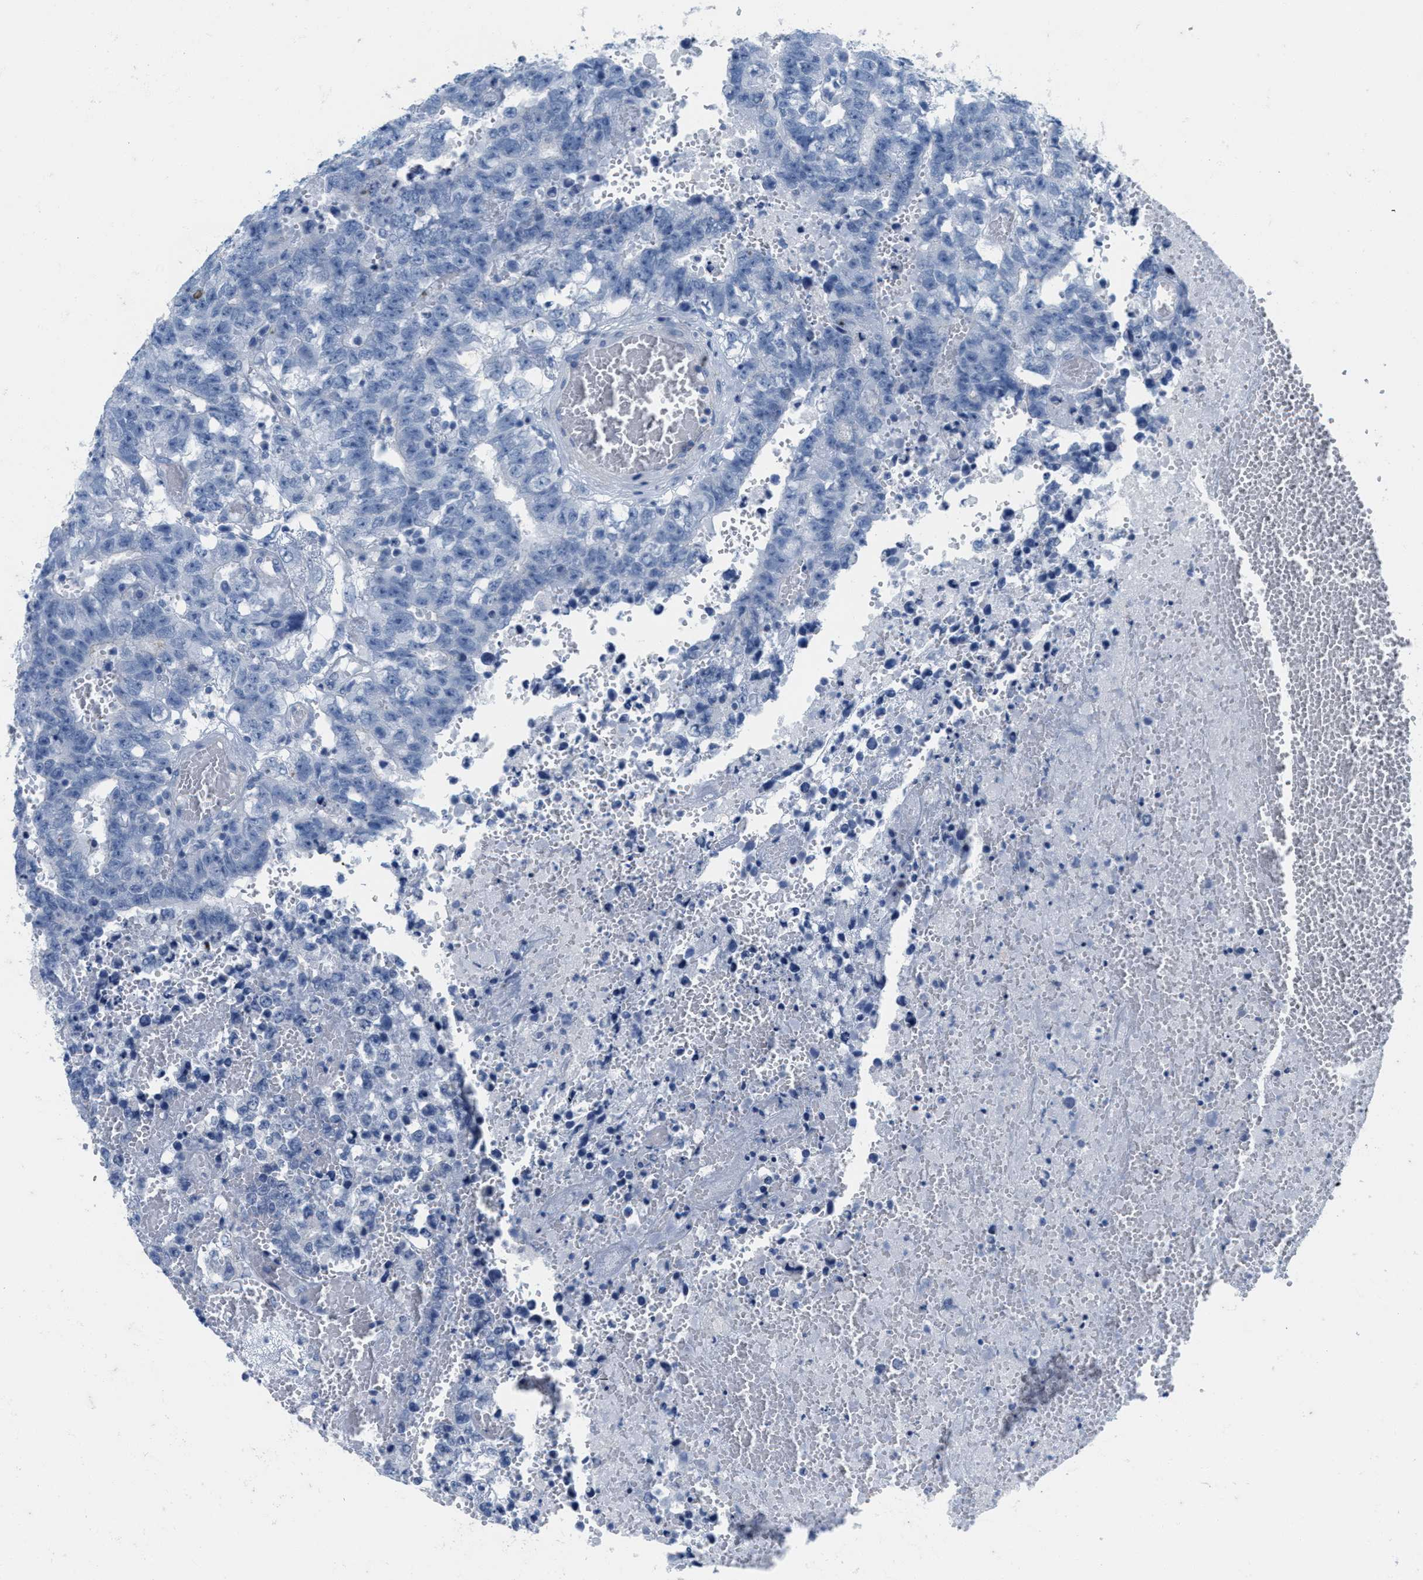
{"staining": {"intensity": "negative", "quantity": "none", "location": "none"}, "tissue": "testis cancer", "cell_type": "Tumor cells", "image_type": "cancer", "snomed": [{"axis": "morphology", "description": "Carcinoma, Embryonal, NOS"}, {"axis": "topography", "description": "Testis"}], "caption": "The IHC photomicrograph has no significant staining in tumor cells of embryonal carcinoma (testis) tissue.", "gene": "ABCB11", "patient": {"sex": "male", "age": 25}}